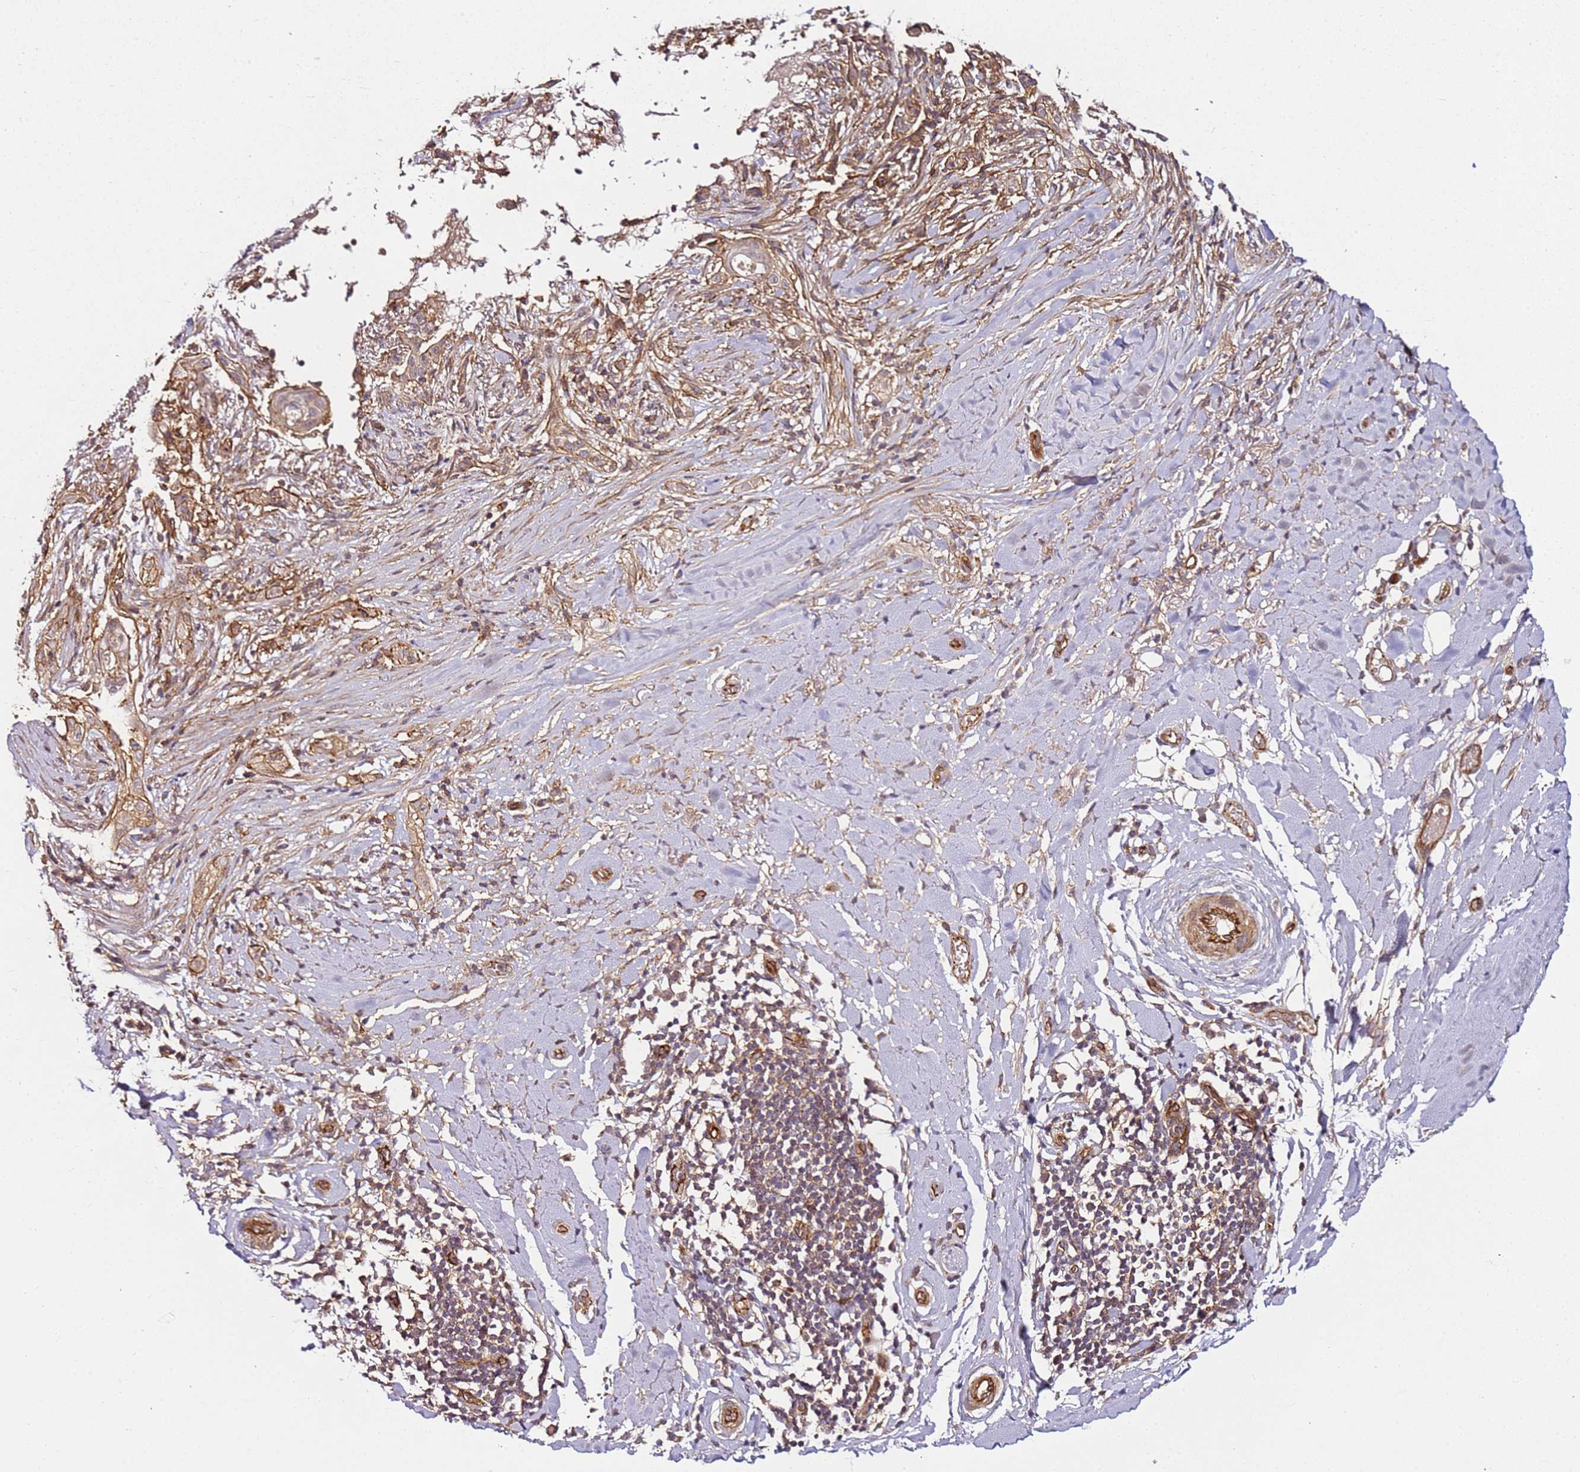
{"staining": {"intensity": "moderate", "quantity": ">75%", "location": "cytoplasmic/membranous"}, "tissue": "adipose tissue", "cell_type": "Adipocytes", "image_type": "normal", "snomed": [{"axis": "morphology", "description": "Normal tissue, NOS"}, {"axis": "morphology", "description": "Basal cell carcinoma"}, {"axis": "topography", "description": "Skin"}], "caption": "The image reveals a brown stain indicating the presence of a protein in the cytoplasmic/membranous of adipocytes in adipose tissue.", "gene": "CCNYL1", "patient": {"sex": "female", "age": 89}}